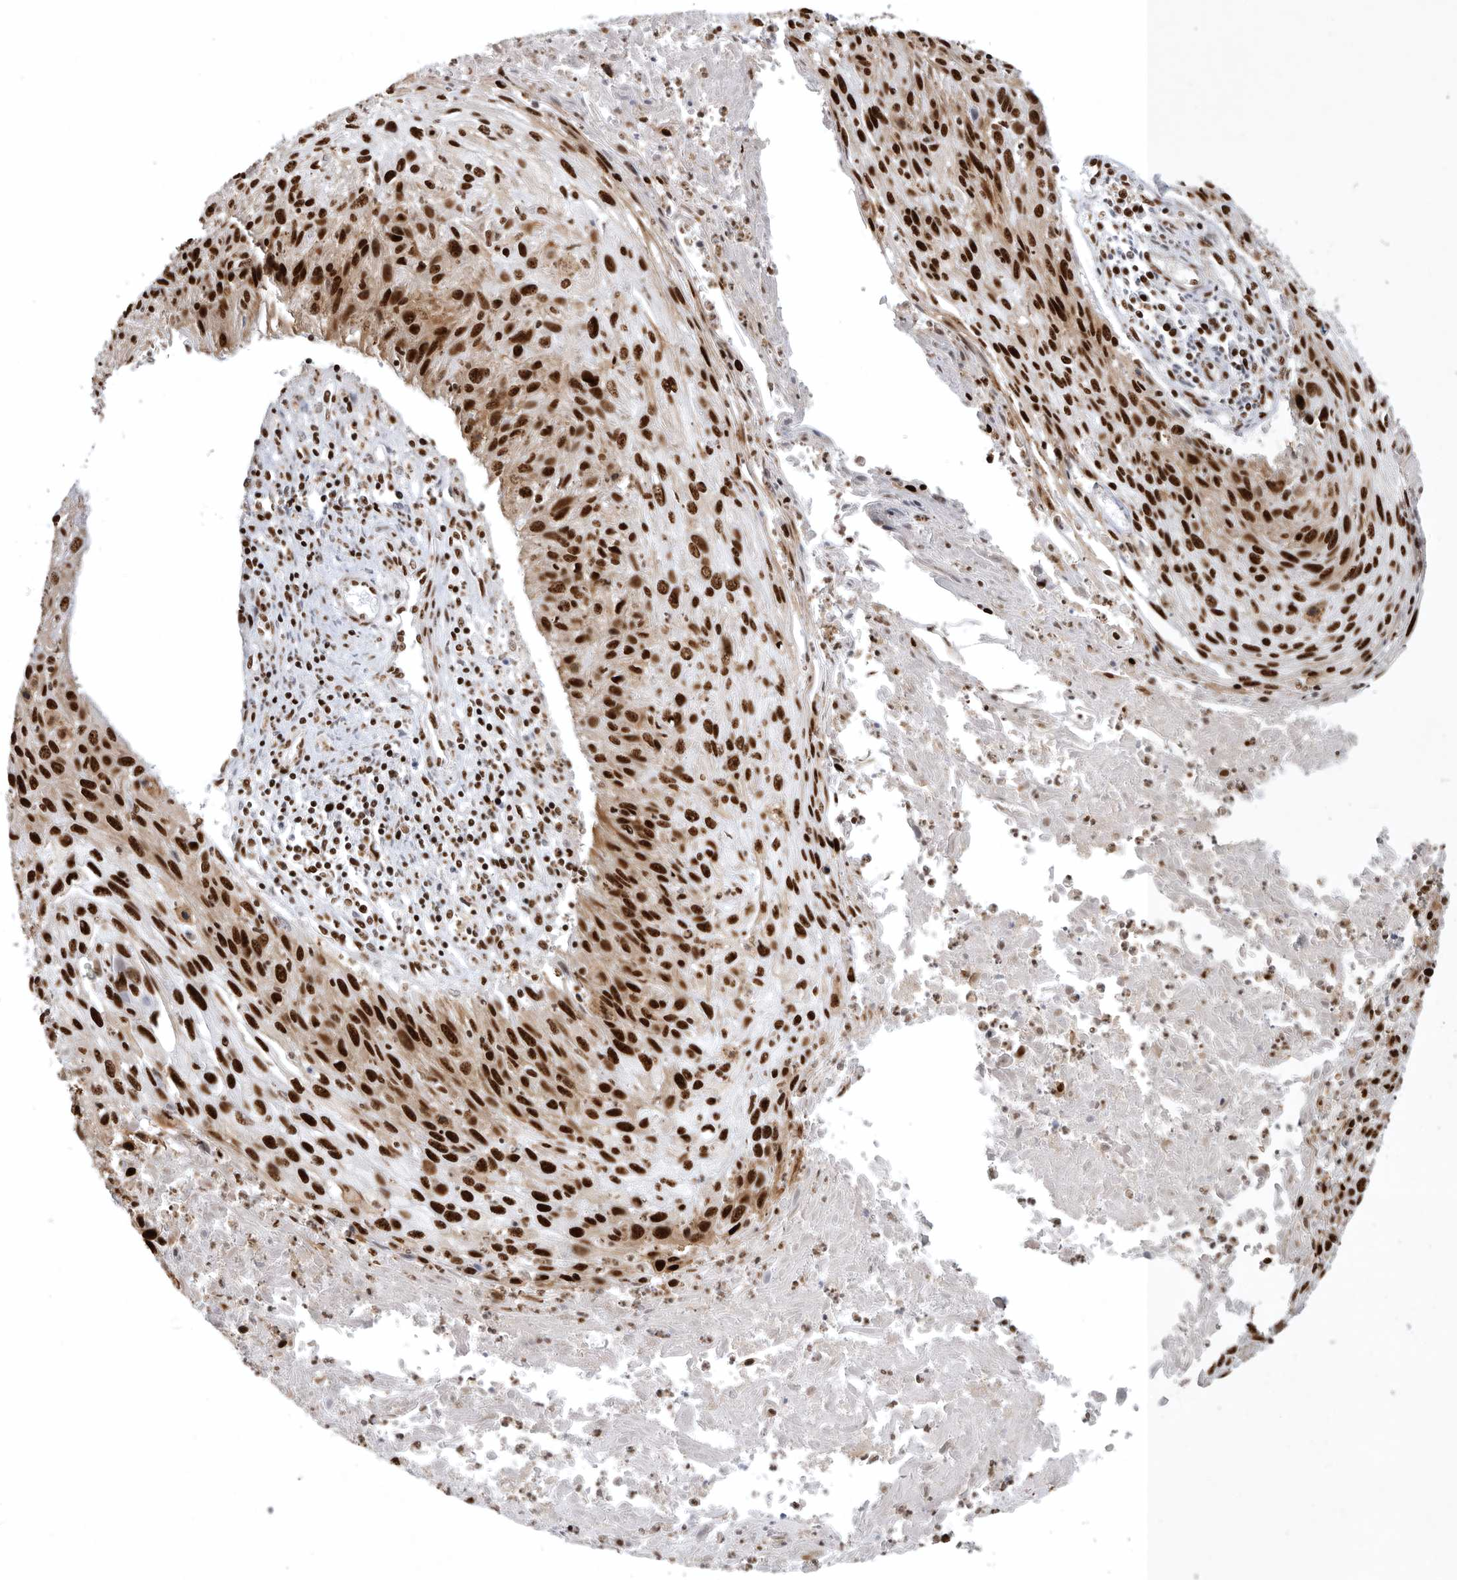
{"staining": {"intensity": "strong", "quantity": ">75%", "location": "nuclear"}, "tissue": "cervical cancer", "cell_type": "Tumor cells", "image_type": "cancer", "snomed": [{"axis": "morphology", "description": "Squamous cell carcinoma, NOS"}, {"axis": "topography", "description": "Cervix"}], "caption": "The immunohistochemical stain highlights strong nuclear expression in tumor cells of squamous cell carcinoma (cervical) tissue.", "gene": "BCLAF1", "patient": {"sex": "female", "age": 51}}